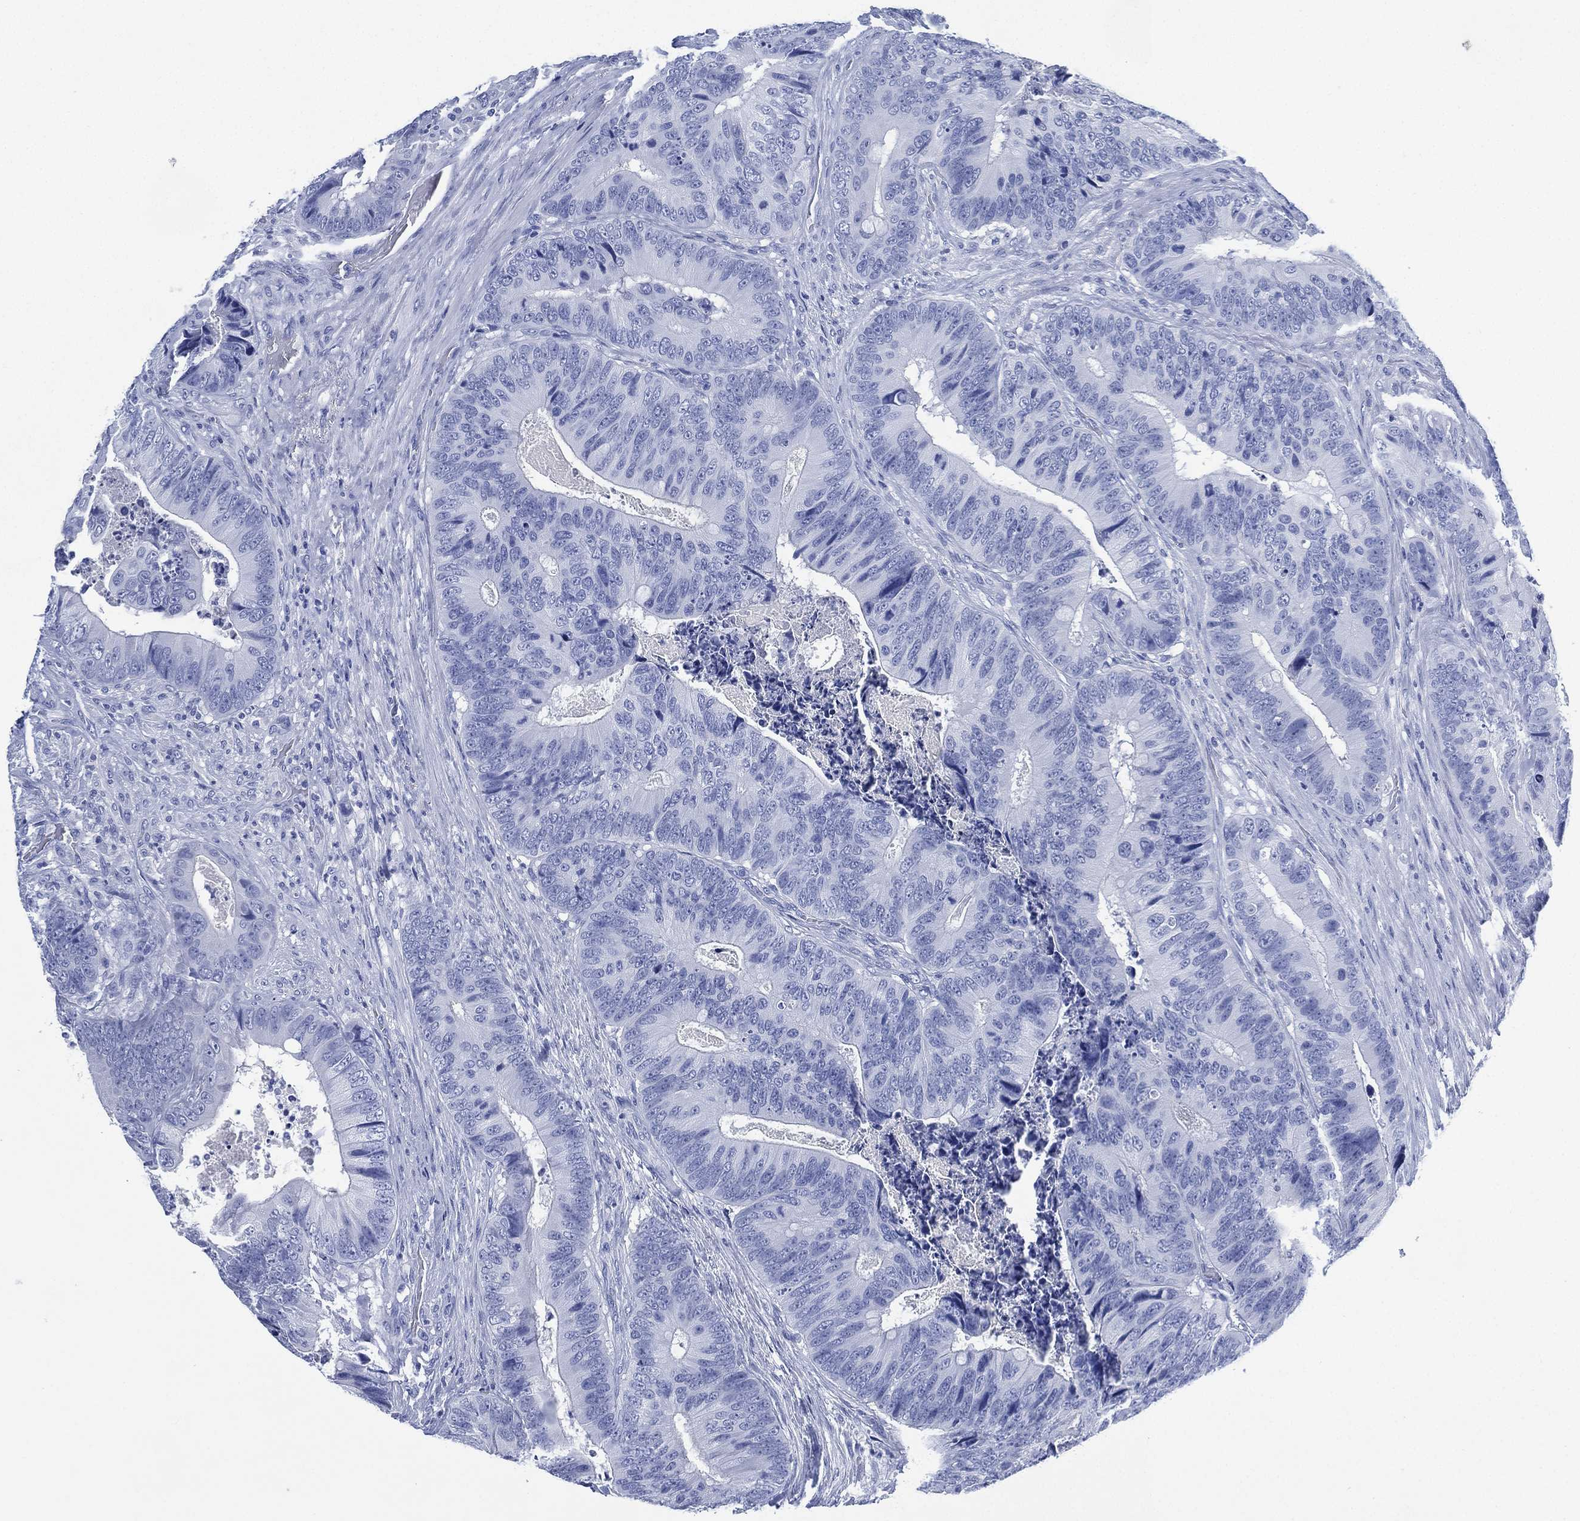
{"staining": {"intensity": "negative", "quantity": "none", "location": "none"}, "tissue": "colorectal cancer", "cell_type": "Tumor cells", "image_type": "cancer", "snomed": [{"axis": "morphology", "description": "Adenocarcinoma, NOS"}, {"axis": "topography", "description": "Colon"}], "caption": "IHC photomicrograph of neoplastic tissue: adenocarcinoma (colorectal) stained with DAB displays no significant protein positivity in tumor cells.", "gene": "SIGLECL1", "patient": {"sex": "male", "age": 84}}